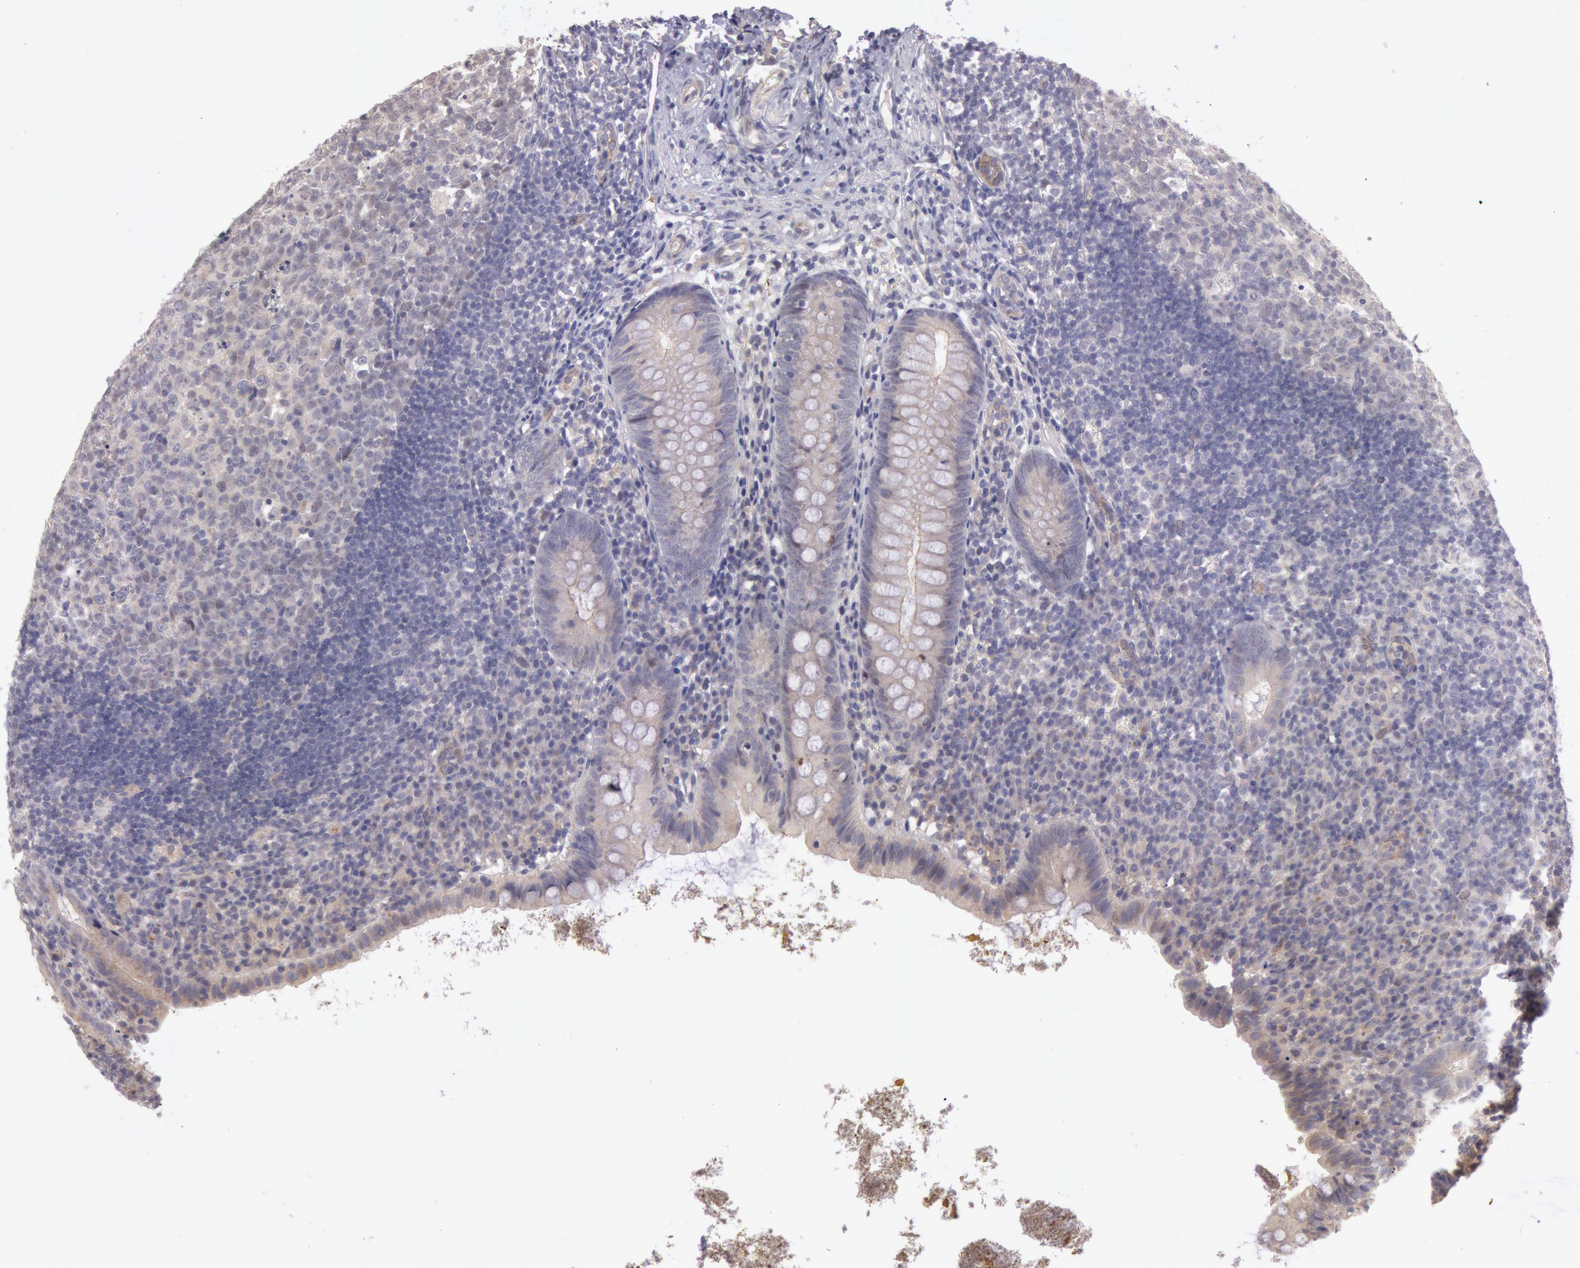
{"staining": {"intensity": "weak", "quantity": ">75%", "location": "cytoplasmic/membranous"}, "tissue": "appendix", "cell_type": "Glandular cells", "image_type": "normal", "snomed": [{"axis": "morphology", "description": "Normal tissue, NOS"}, {"axis": "topography", "description": "Appendix"}], "caption": "Appendix stained for a protein (brown) displays weak cytoplasmic/membranous positive staining in approximately >75% of glandular cells.", "gene": "AMOTL1", "patient": {"sex": "female", "age": 9}}